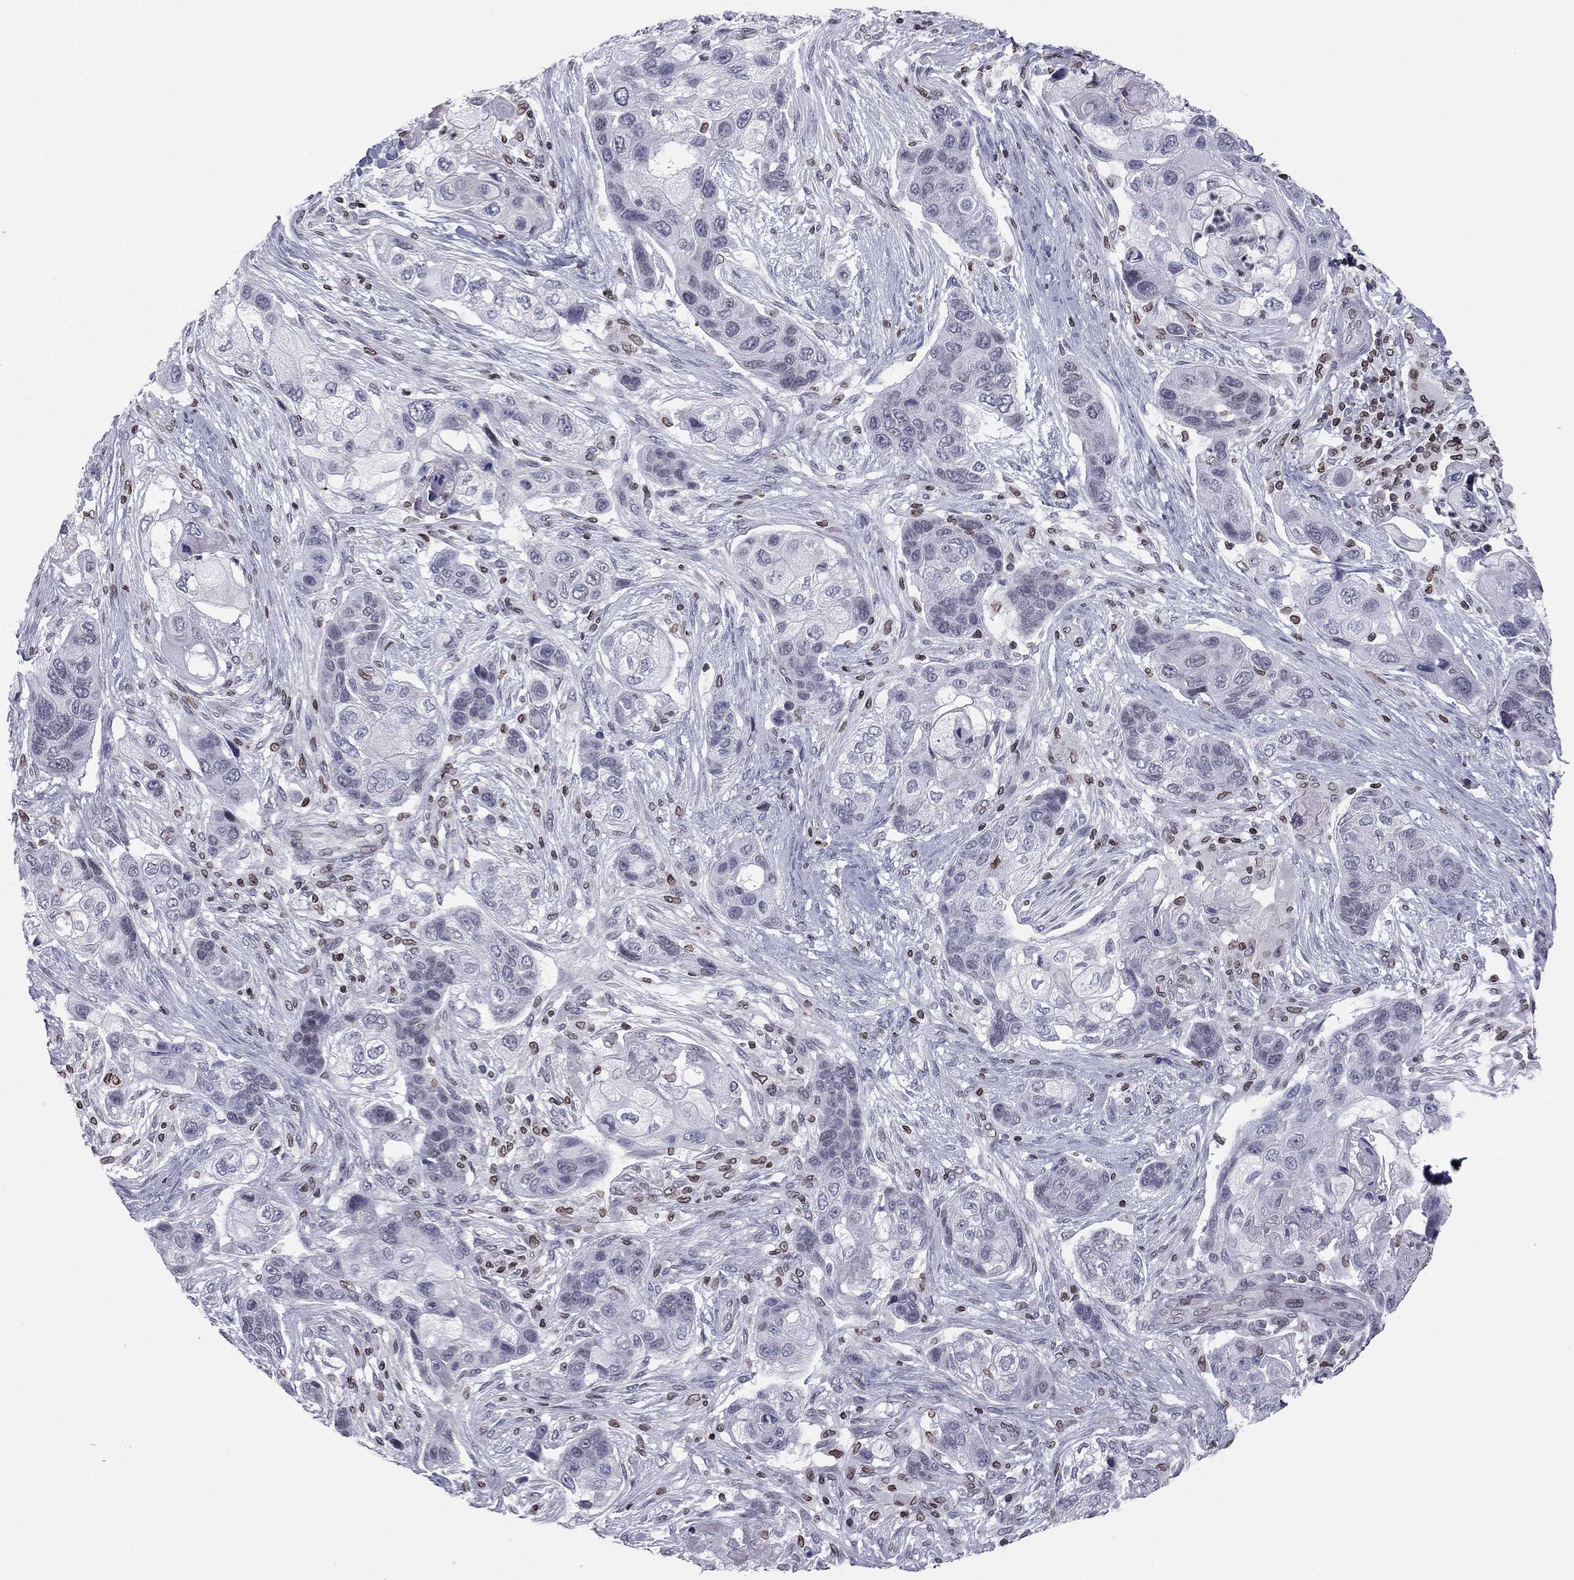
{"staining": {"intensity": "negative", "quantity": "none", "location": "none"}, "tissue": "lung cancer", "cell_type": "Tumor cells", "image_type": "cancer", "snomed": [{"axis": "morphology", "description": "Squamous cell carcinoma, NOS"}, {"axis": "topography", "description": "Lung"}], "caption": "A high-resolution micrograph shows immunohistochemistry (IHC) staining of lung cancer, which displays no significant staining in tumor cells.", "gene": "ESPL1", "patient": {"sex": "male", "age": 69}}